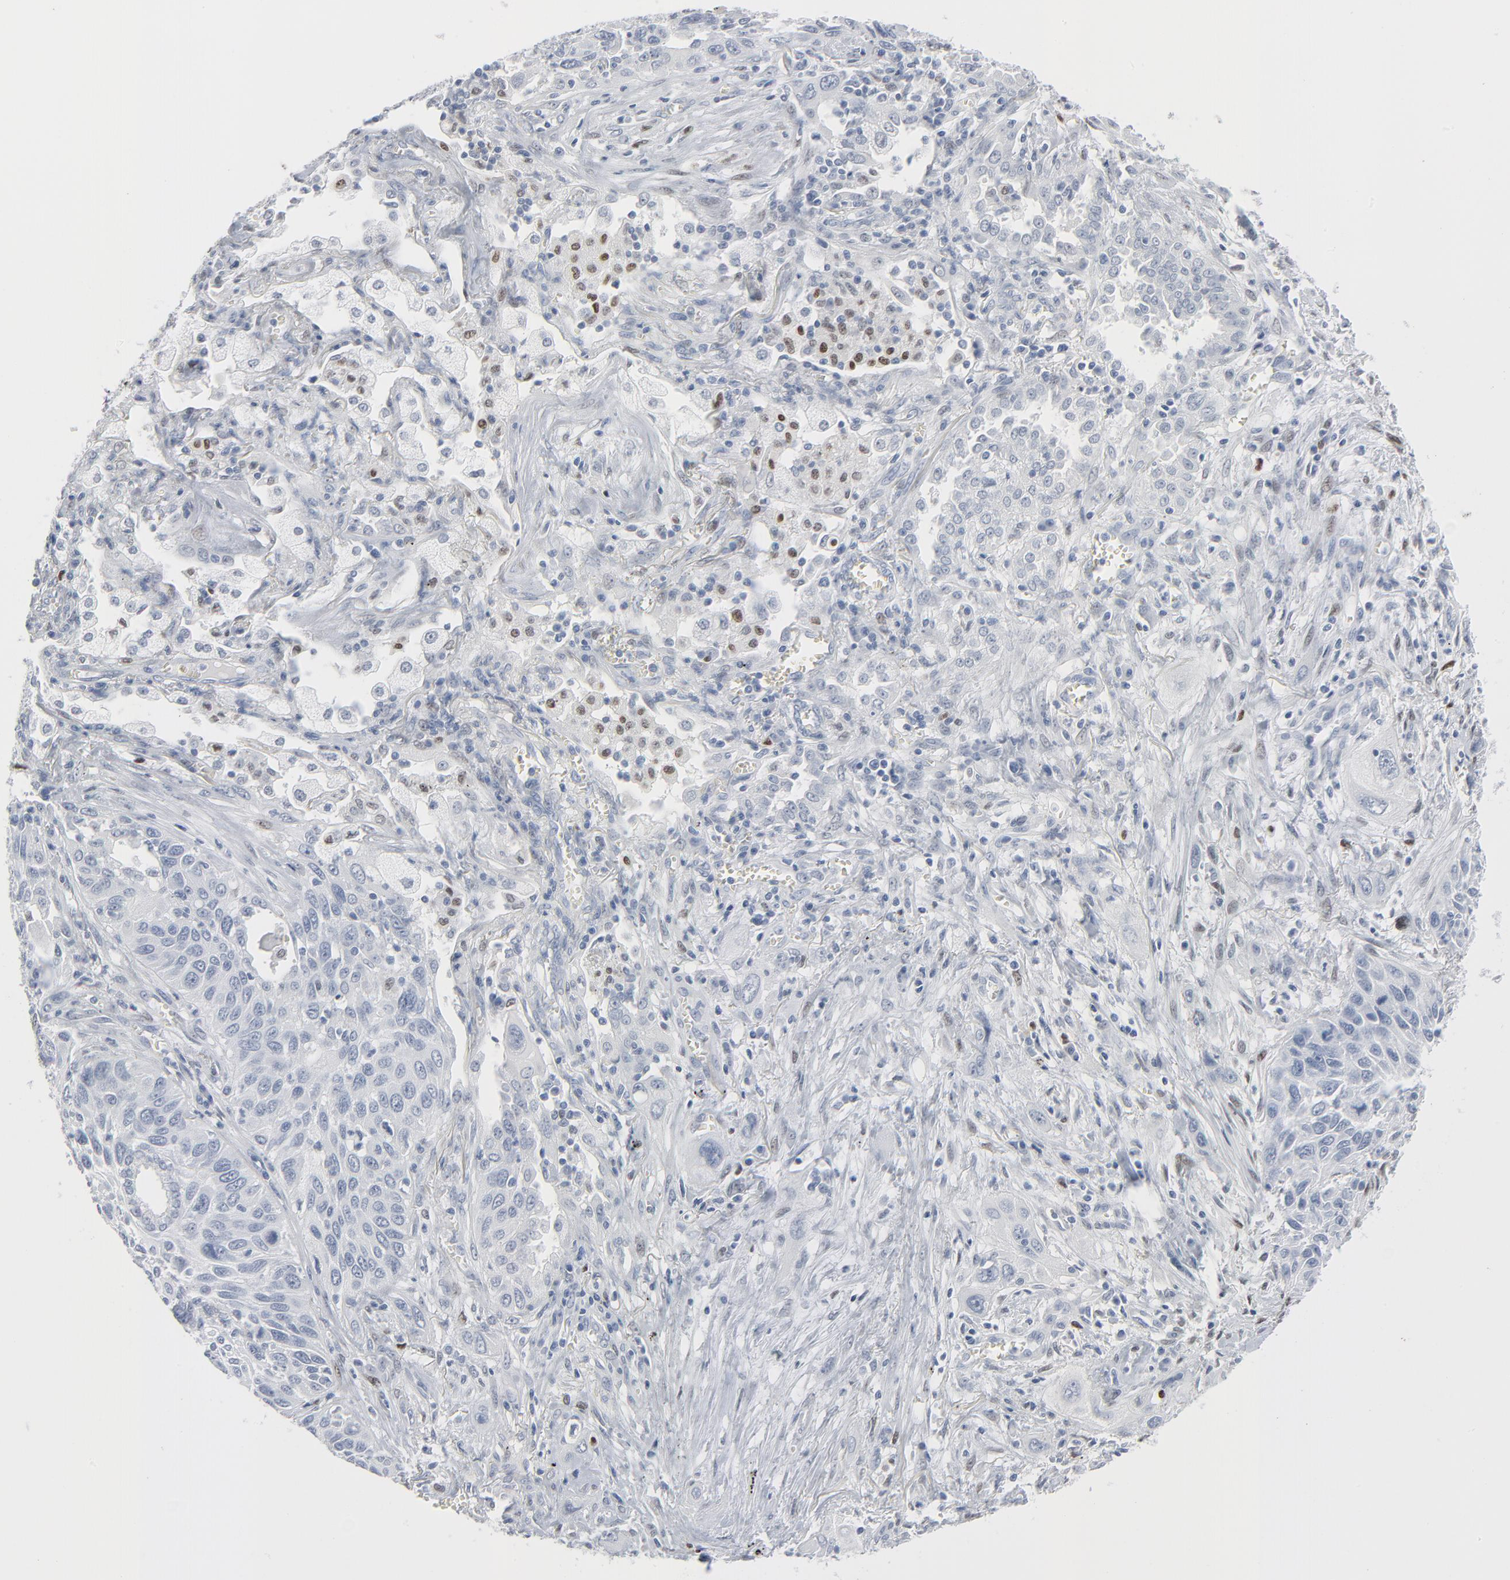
{"staining": {"intensity": "negative", "quantity": "none", "location": "none"}, "tissue": "lung cancer", "cell_type": "Tumor cells", "image_type": "cancer", "snomed": [{"axis": "morphology", "description": "Squamous cell carcinoma, NOS"}, {"axis": "topography", "description": "Lung"}], "caption": "Immunohistochemistry (IHC) histopathology image of neoplastic tissue: lung cancer (squamous cell carcinoma) stained with DAB reveals no significant protein expression in tumor cells.", "gene": "MITF", "patient": {"sex": "female", "age": 76}}